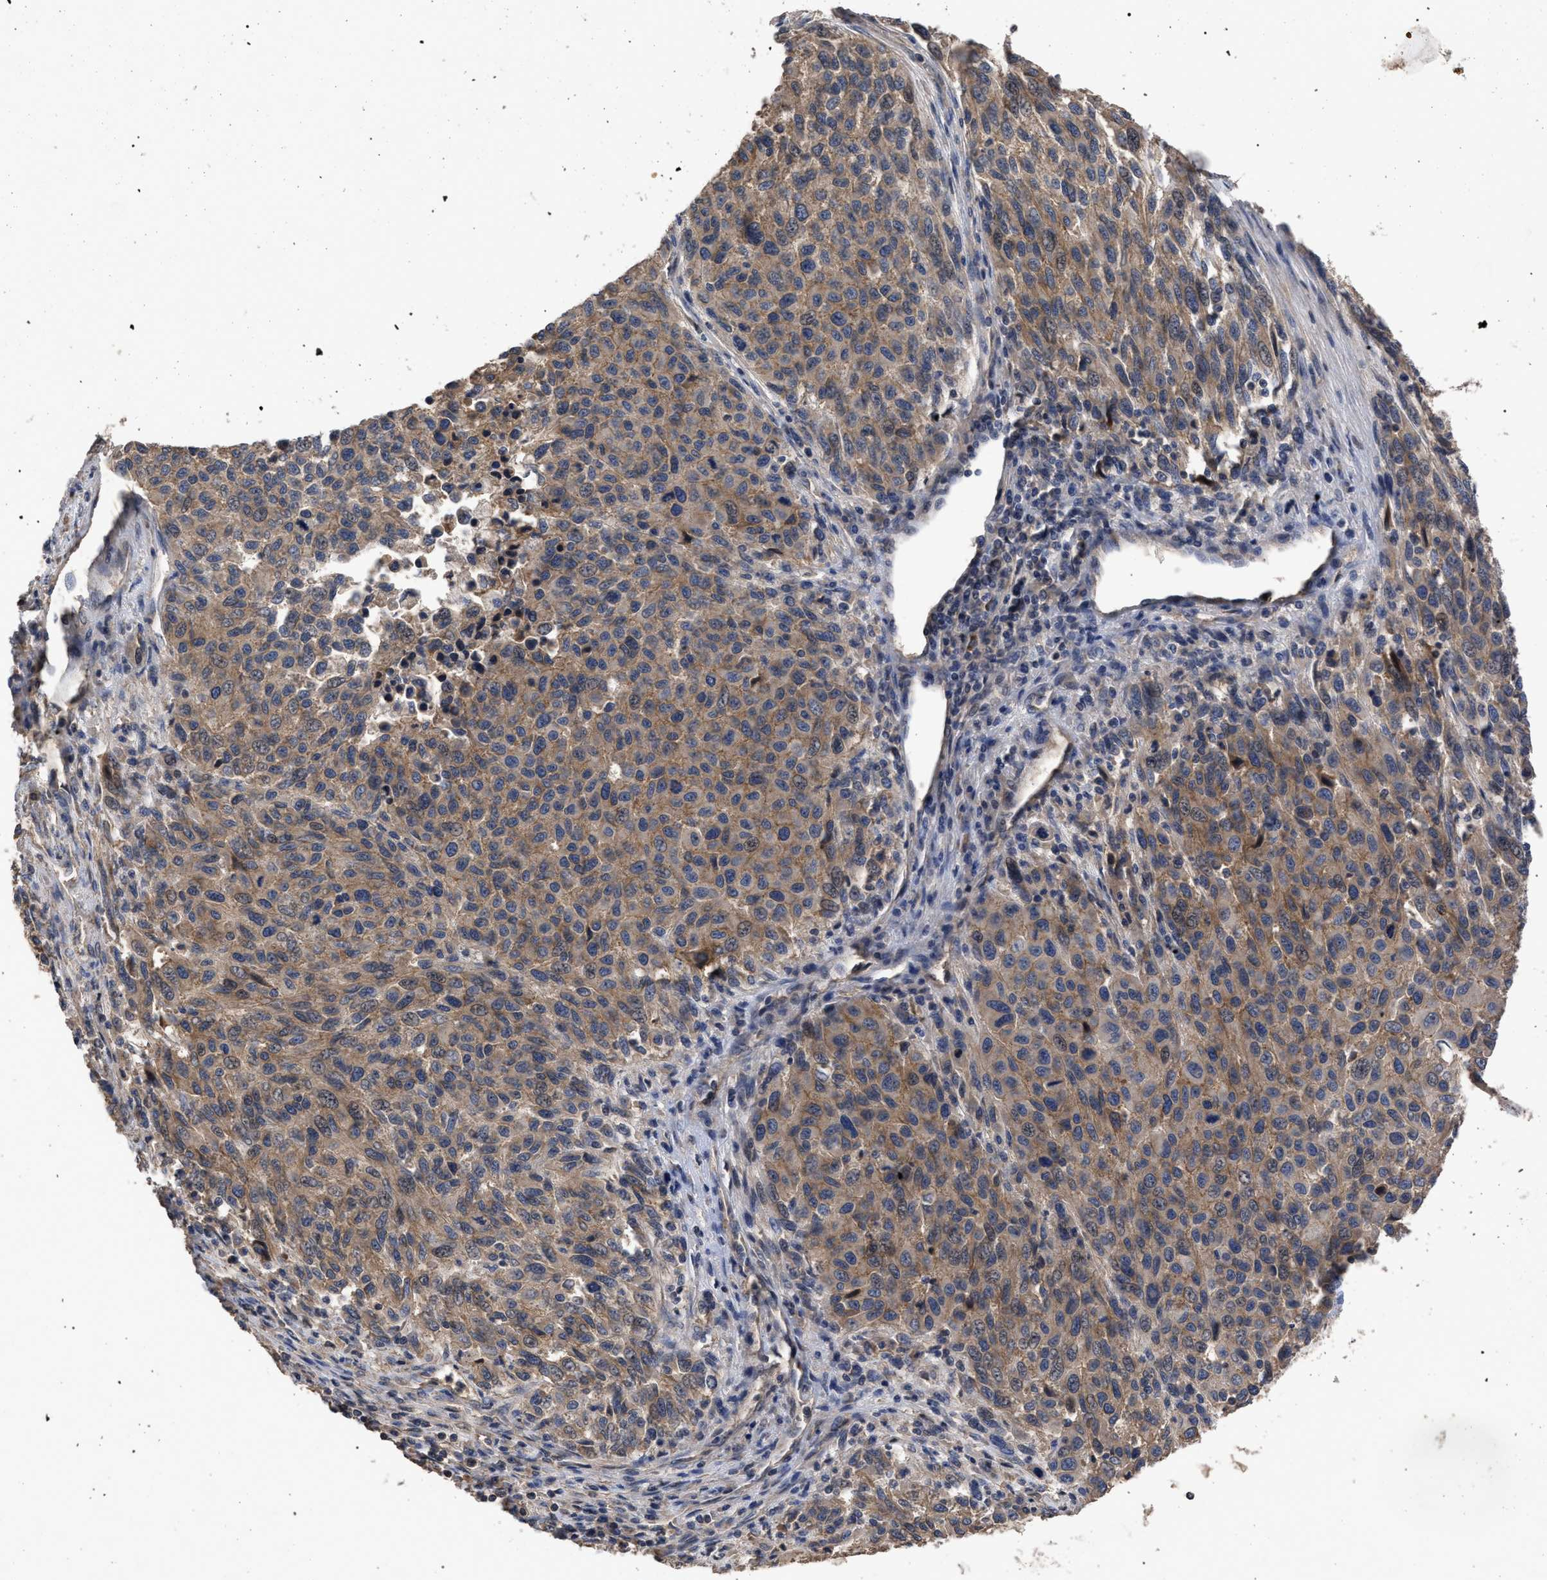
{"staining": {"intensity": "moderate", "quantity": ">75%", "location": "cytoplasmic/membranous"}, "tissue": "melanoma", "cell_type": "Tumor cells", "image_type": "cancer", "snomed": [{"axis": "morphology", "description": "Malignant melanoma, Metastatic site"}, {"axis": "topography", "description": "Lymph node"}], "caption": "Malignant melanoma (metastatic site) stained for a protein displays moderate cytoplasmic/membranous positivity in tumor cells.", "gene": "BTN2A1", "patient": {"sex": "male", "age": 61}}